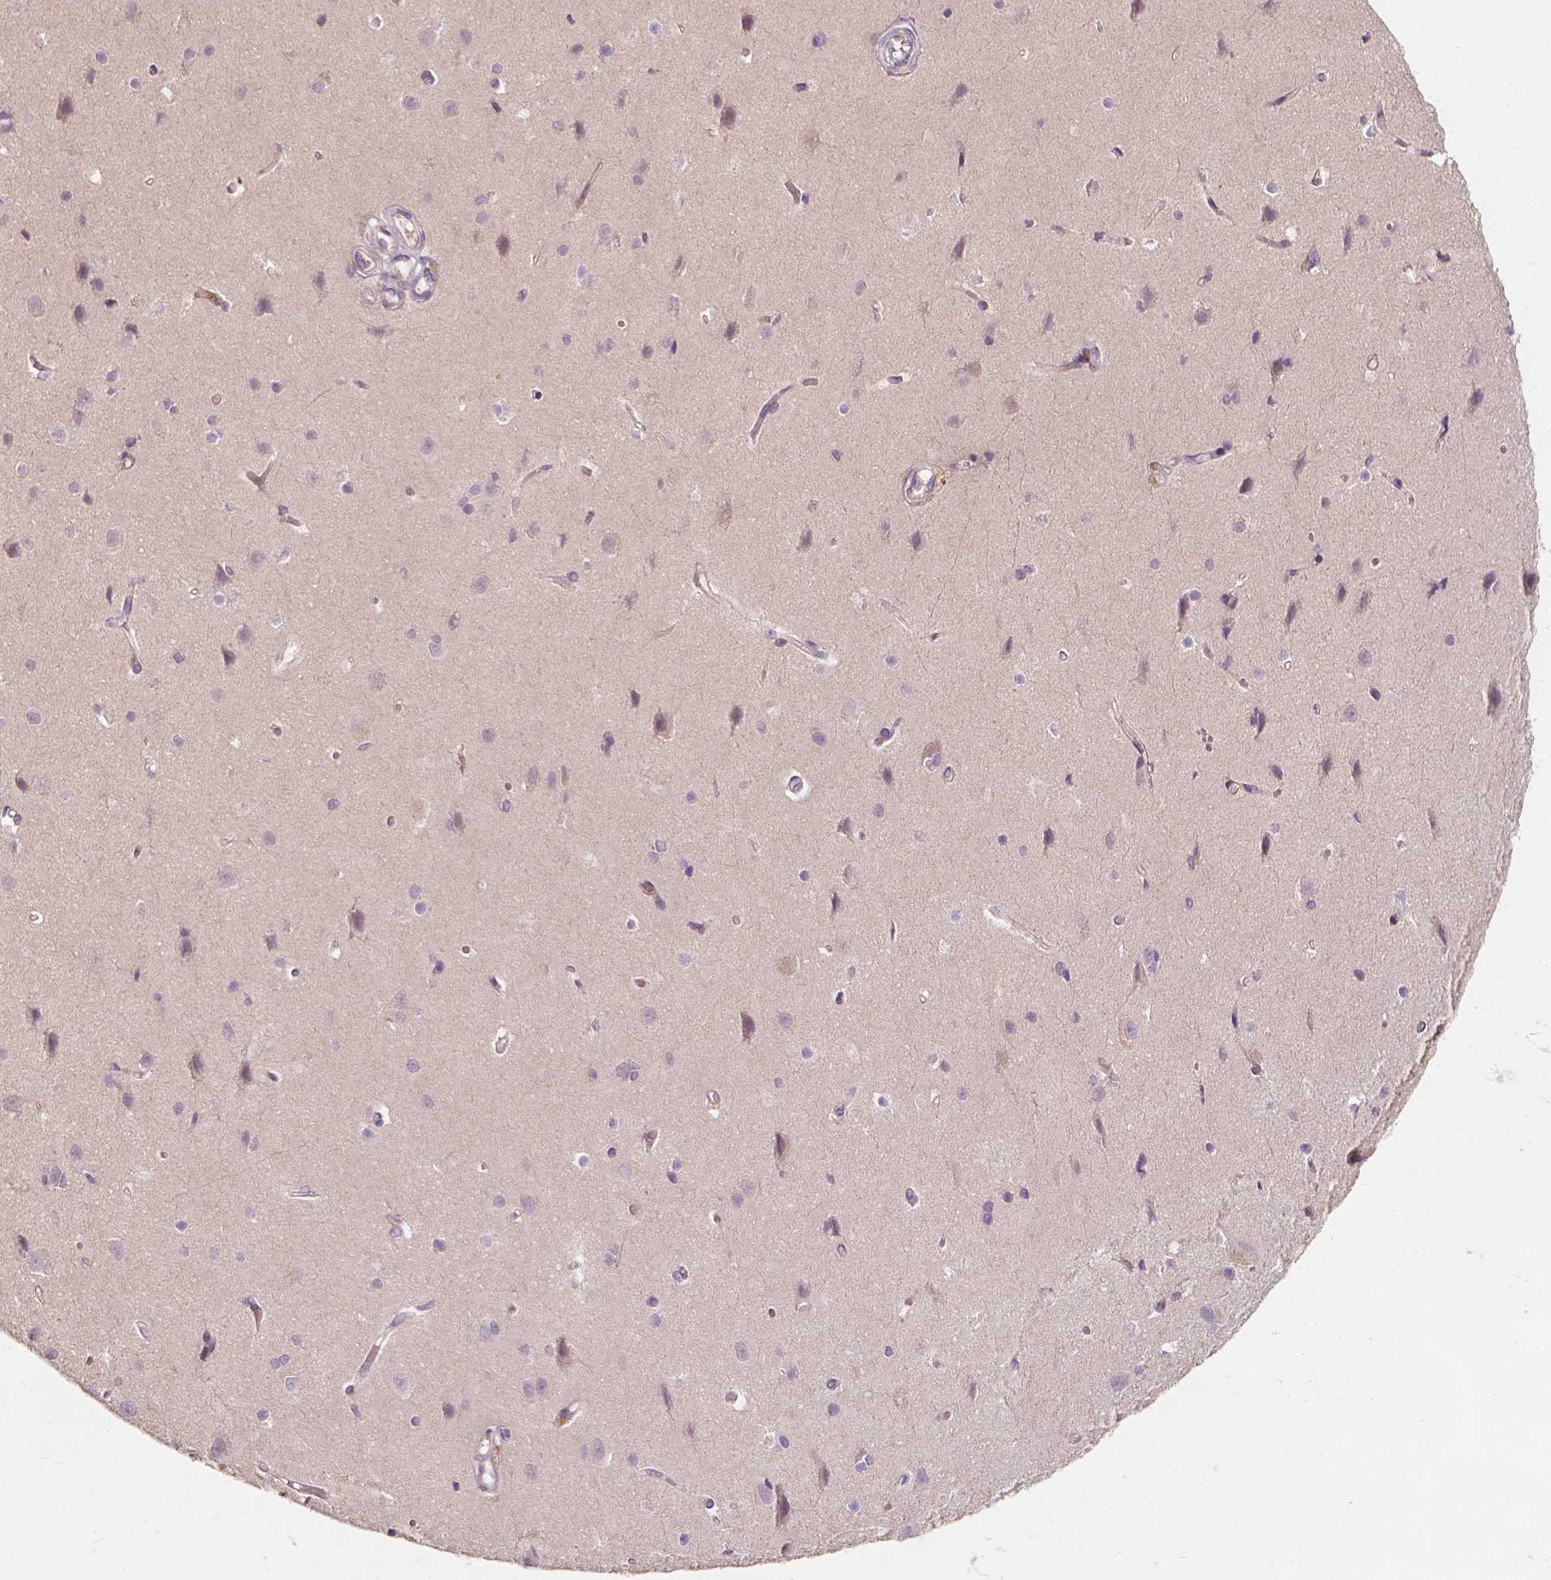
{"staining": {"intensity": "negative", "quantity": "none", "location": "none"}, "tissue": "cerebral cortex", "cell_type": "Endothelial cells", "image_type": "normal", "snomed": [{"axis": "morphology", "description": "Normal tissue, NOS"}, {"axis": "topography", "description": "Cerebral cortex"}], "caption": "An image of cerebral cortex stained for a protein exhibits no brown staining in endothelial cells.", "gene": "NPC1L1", "patient": {"sex": "male", "age": 37}}